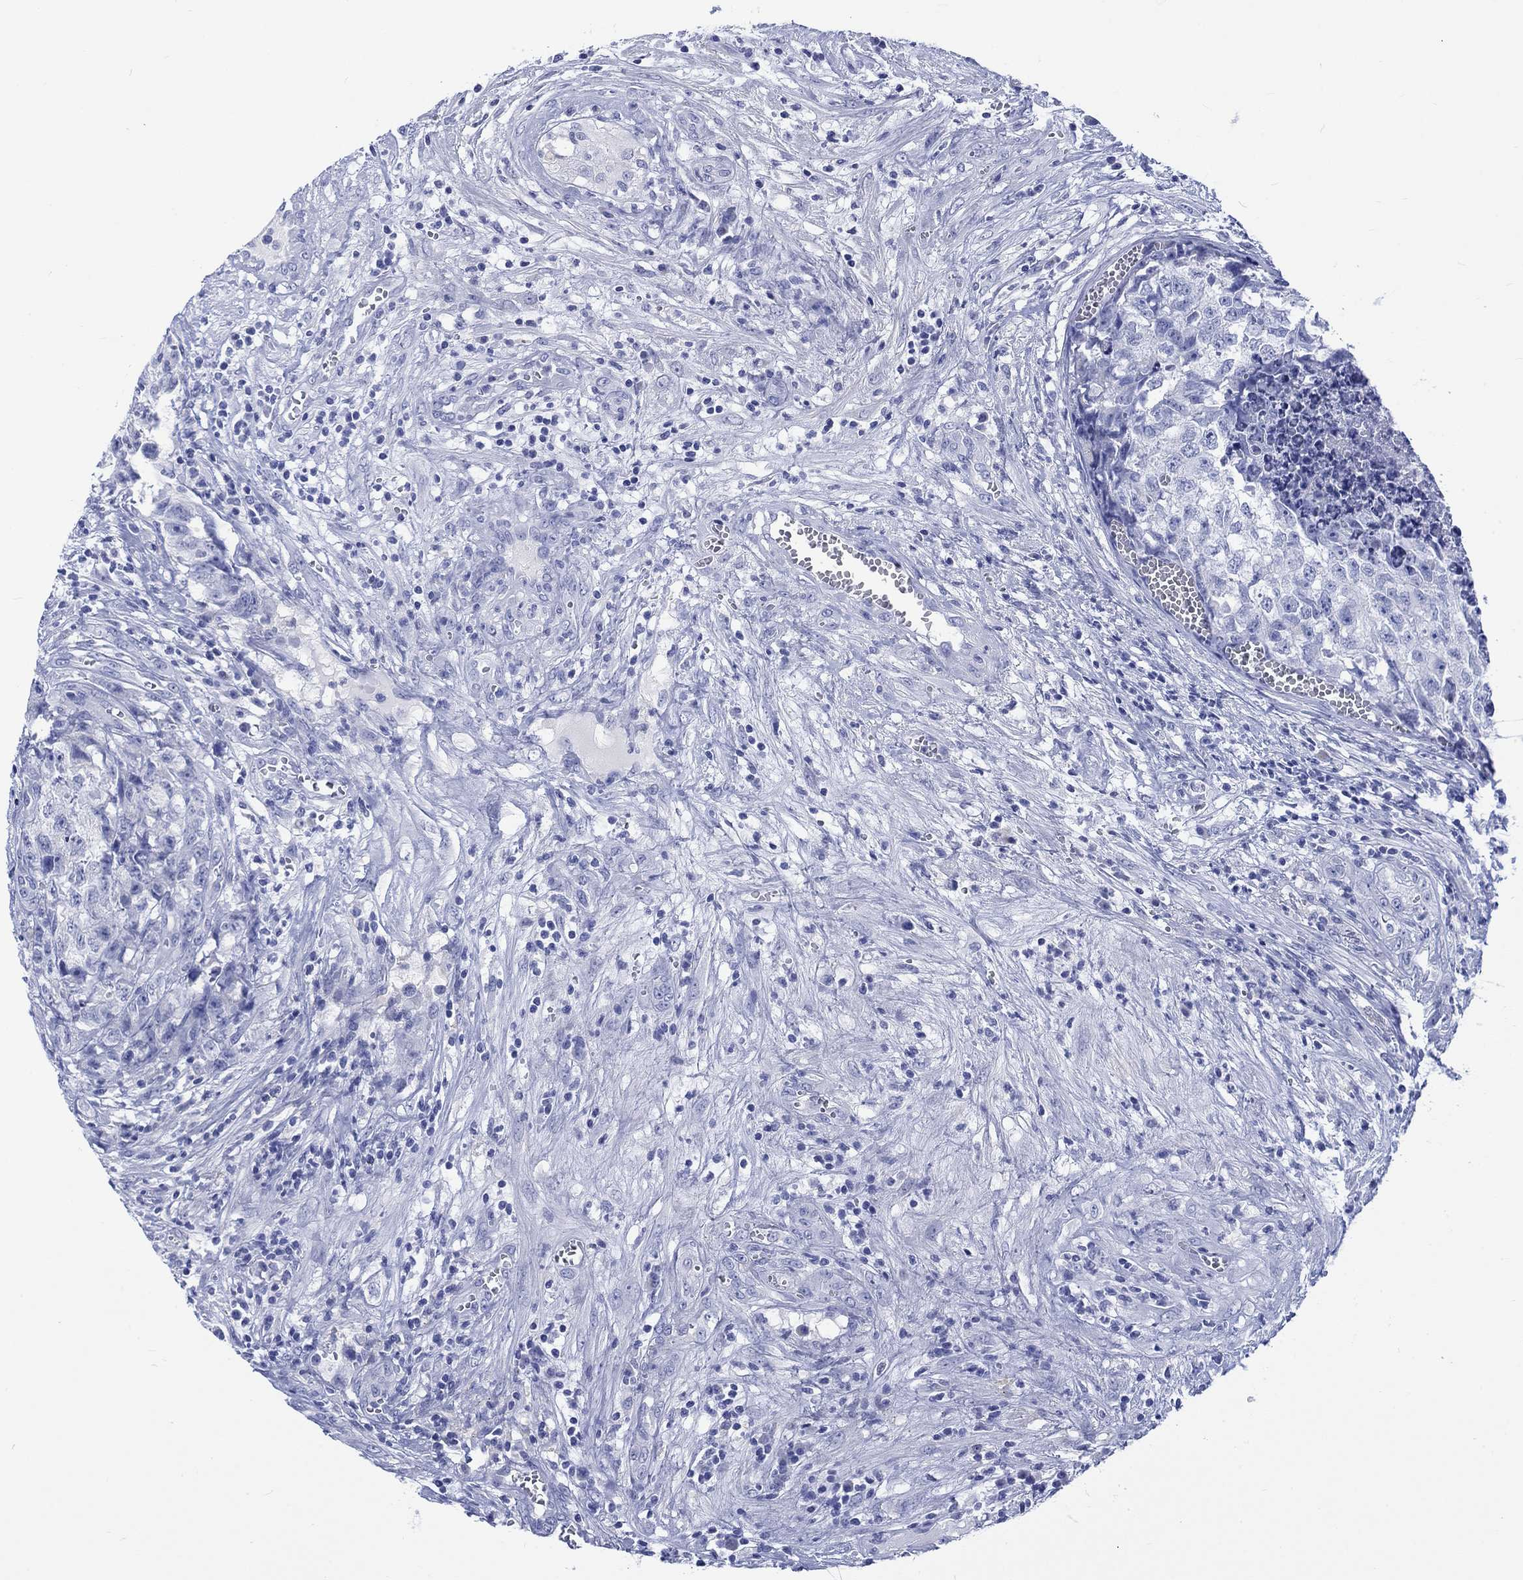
{"staining": {"intensity": "negative", "quantity": "none", "location": "none"}, "tissue": "testis cancer", "cell_type": "Tumor cells", "image_type": "cancer", "snomed": [{"axis": "morphology", "description": "Seminoma, NOS"}, {"axis": "morphology", "description": "Carcinoma, Embryonal, NOS"}, {"axis": "topography", "description": "Testis"}], "caption": "Tumor cells are negative for protein expression in human seminoma (testis). The staining was performed using DAB (3,3'-diaminobenzidine) to visualize the protein expression in brown, while the nuclei were stained in blue with hematoxylin (Magnification: 20x).", "gene": "KRT76", "patient": {"sex": "male", "age": 22}}